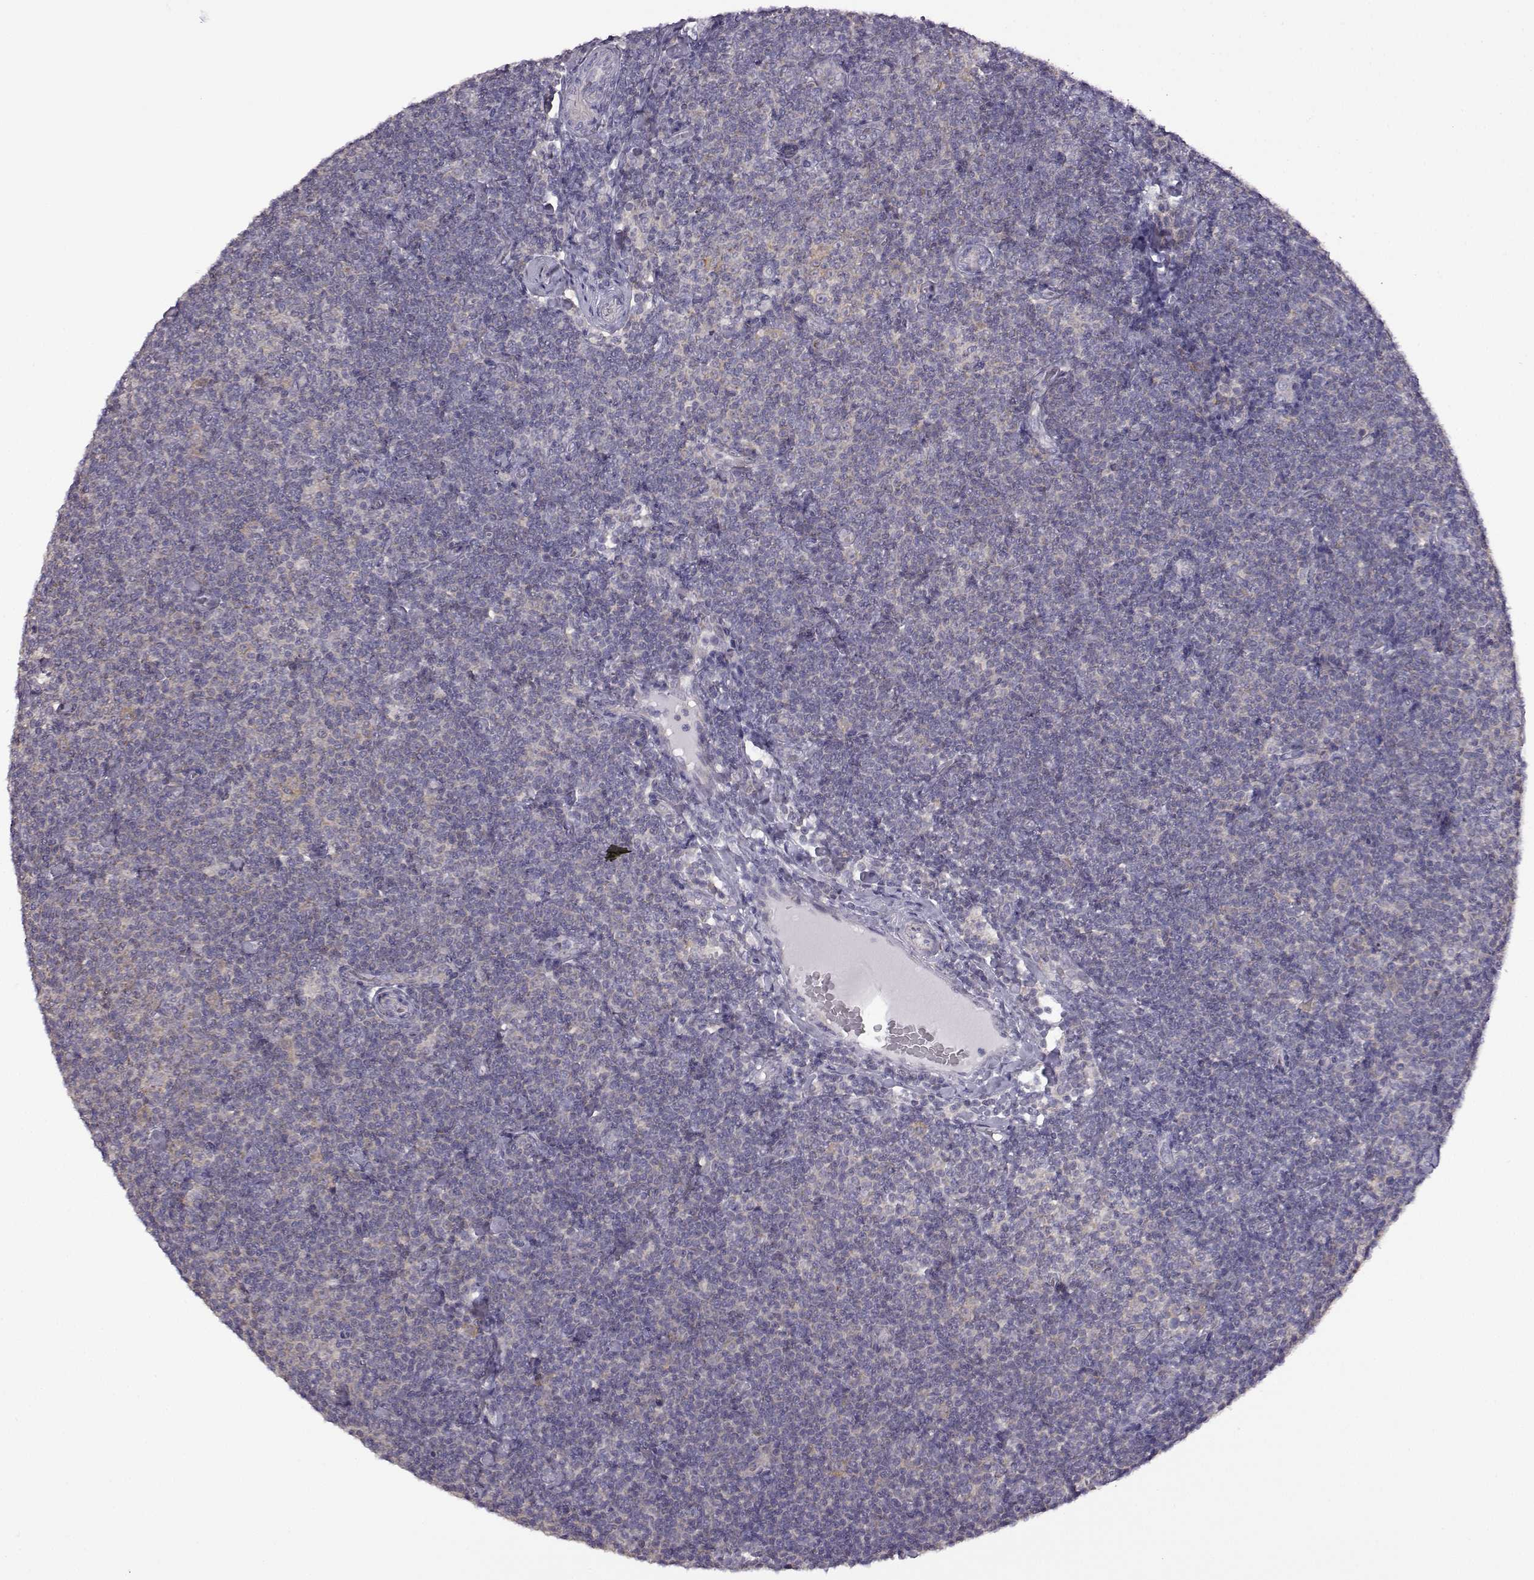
{"staining": {"intensity": "negative", "quantity": "none", "location": "none"}, "tissue": "lymphoma", "cell_type": "Tumor cells", "image_type": "cancer", "snomed": [{"axis": "morphology", "description": "Malignant lymphoma, non-Hodgkin's type, Low grade"}, {"axis": "topography", "description": "Lymph node"}], "caption": "There is no significant expression in tumor cells of lymphoma.", "gene": "VGF", "patient": {"sex": "male", "age": 81}}